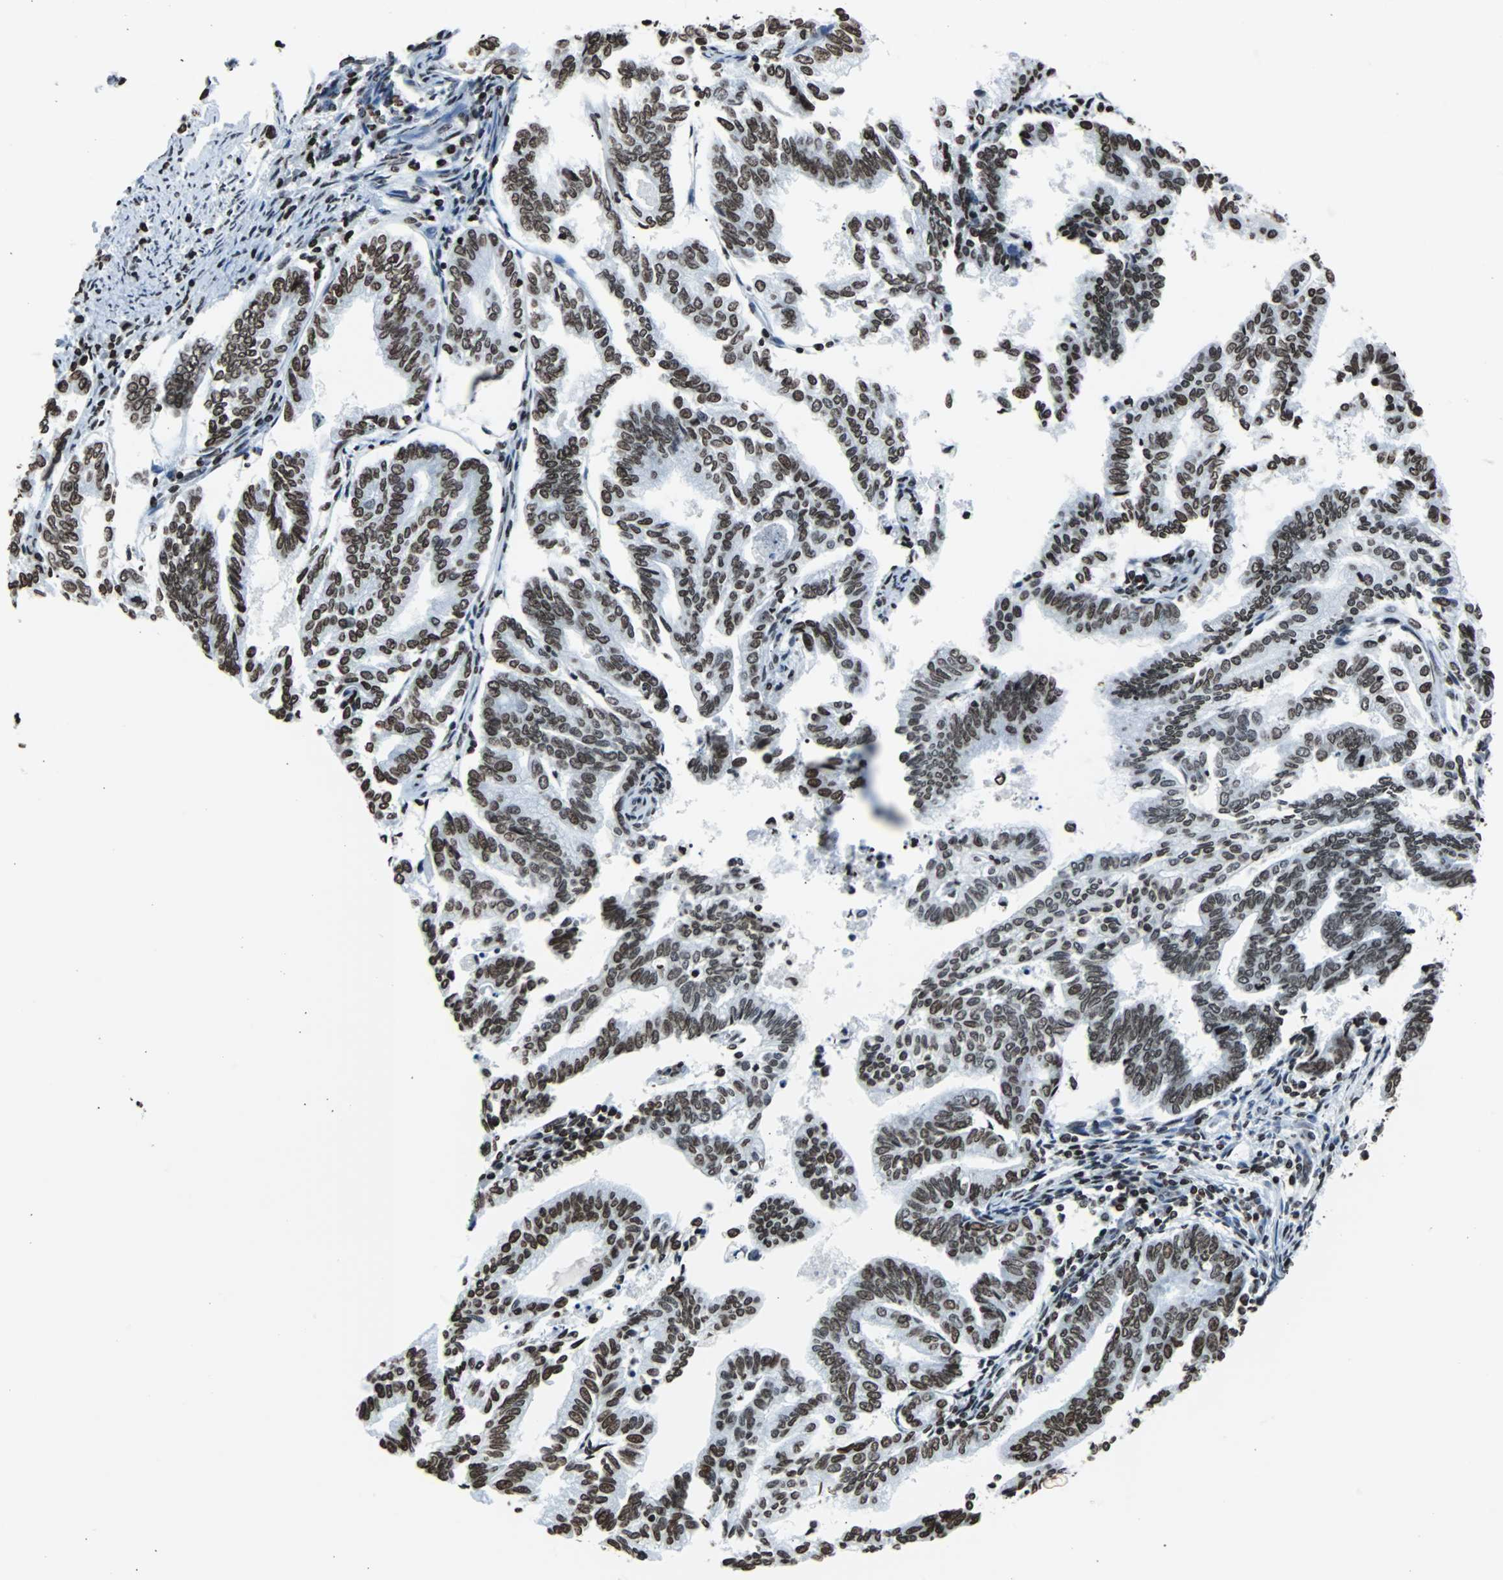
{"staining": {"intensity": "strong", "quantity": ">75%", "location": "nuclear"}, "tissue": "endometrial cancer", "cell_type": "Tumor cells", "image_type": "cancer", "snomed": [{"axis": "morphology", "description": "Adenocarcinoma, NOS"}, {"axis": "topography", "description": "Endometrium"}], "caption": "This histopathology image reveals immunohistochemistry staining of human adenocarcinoma (endometrial), with high strong nuclear positivity in approximately >75% of tumor cells.", "gene": "H2BC18", "patient": {"sex": "female", "age": 79}}